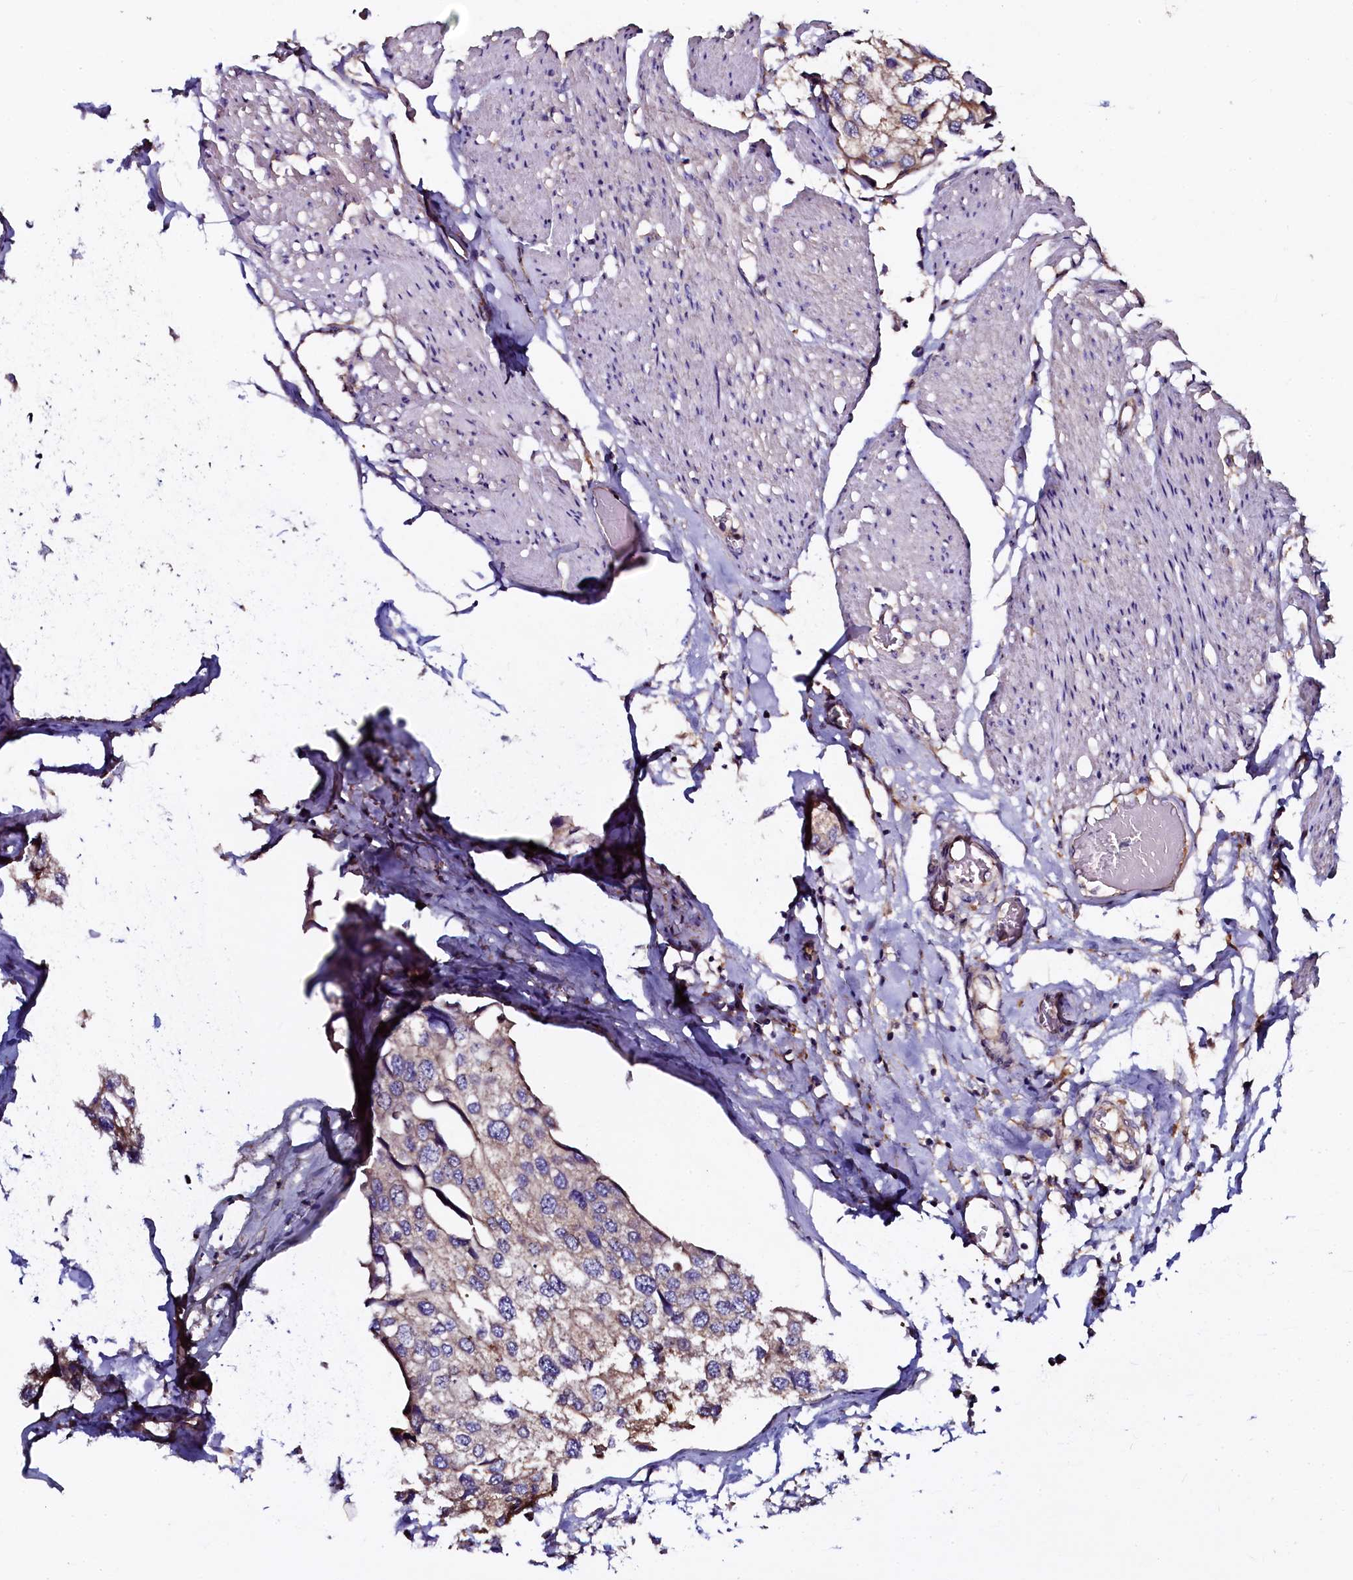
{"staining": {"intensity": "moderate", "quantity": "25%-75%", "location": "cytoplasmic/membranous"}, "tissue": "urothelial cancer", "cell_type": "Tumor cells", "image_type": "cancer", "snomed": [{"axis": "morphology", "description": "Urothelial carcinoma, High grade"}, {"axis": "topography", "description": "Urinary bladder"}], "caption": "An IHC photomicrograph of neoplastic tissue is shown. Protein staining in brown labels moderate cytoplasmic/membranous positivity in urothelial carcinoma (high-grade) within tumor cells.", "gene": "APPL2", "patient": {"sex": "male", "age": 64}}